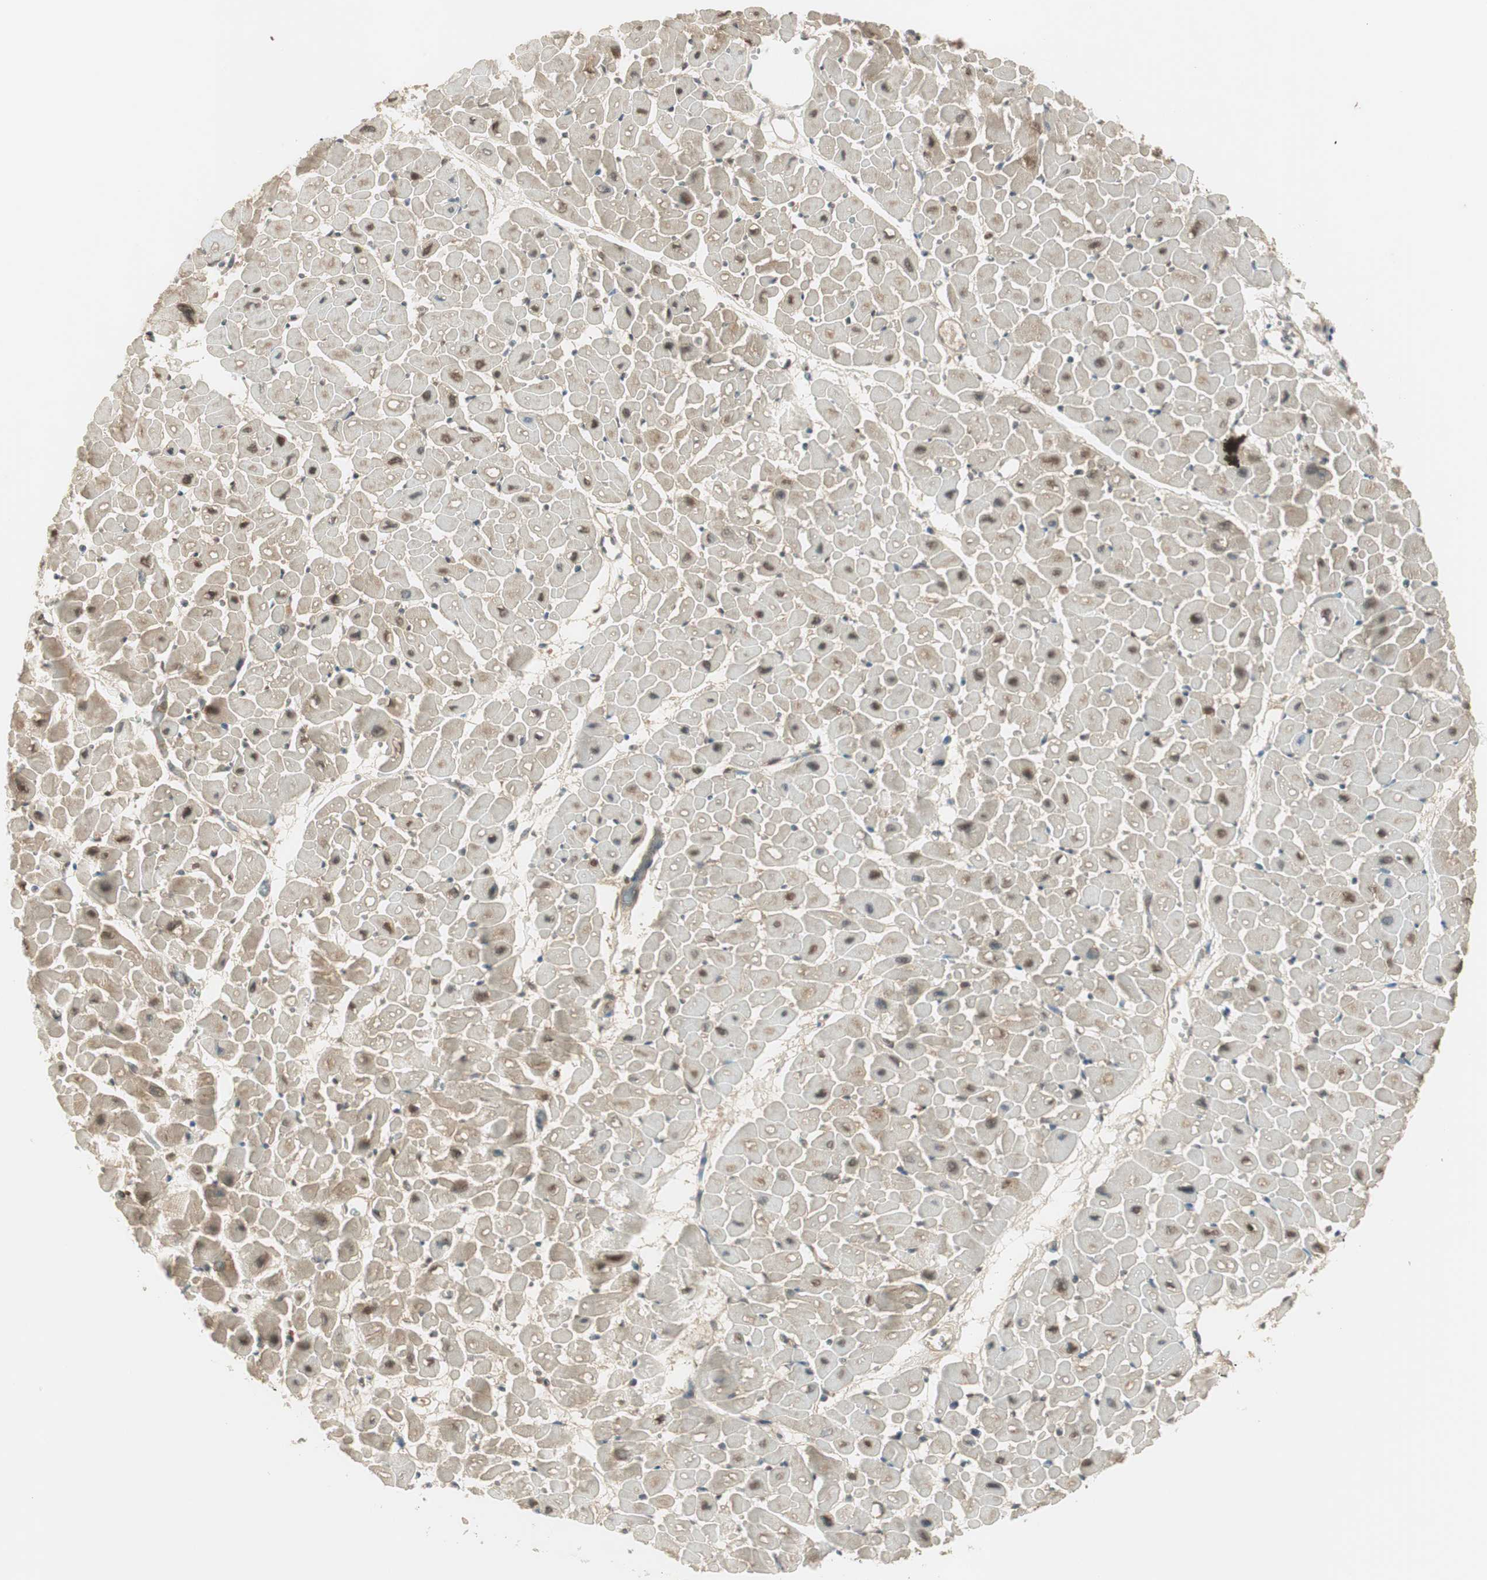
{"staining": {"intensity": "weak", "quantity": "<25%", "location": "cytoplasmic/membranous,nuclear"}, "tissue": "heart muscle", "cell_type": "Cardiomyocytes", "image_type": "normal", "snomed": [{"axis": "morphology", "description": "Normal tissue, NOS"}, {"axis": "topography", "description": "Heart"}], "caption": "Photomicrograph shows no protein expression in cardiomyocytes of unremarkable heart muscle.", "gene": "IPO5", "patient": {"sex": "male", "age": 45}}